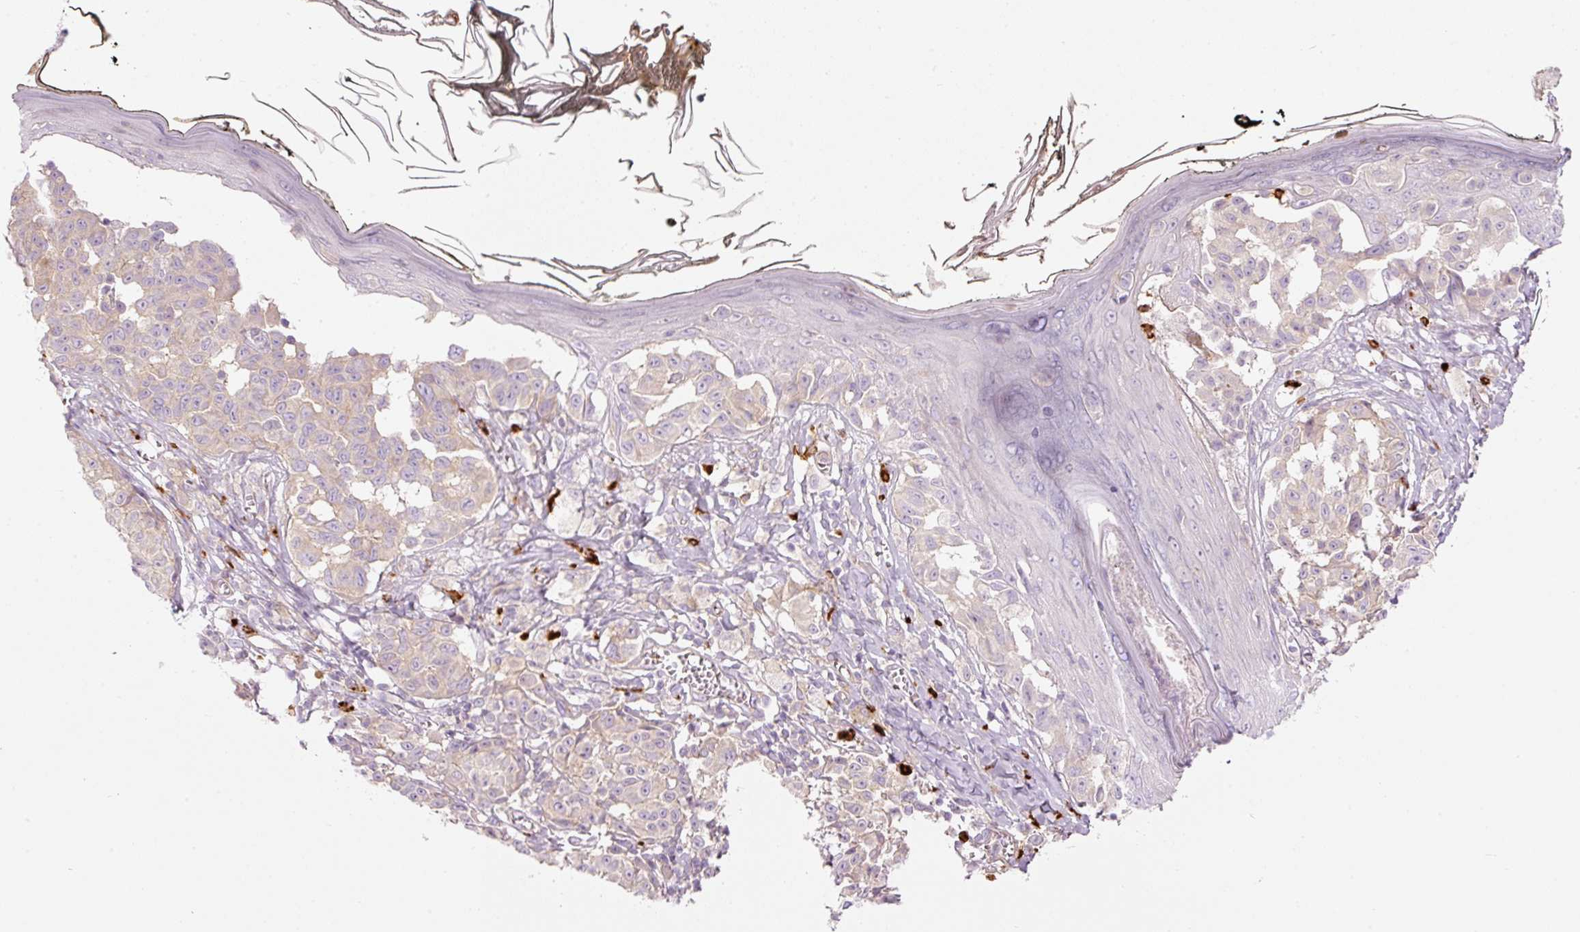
{"staining": {"intensity": "weak", "quantity": "25%-75%", "location": "cytoplasmic/membranous"}, "tissue": "melanoma", "cell_type": "Tumor cells", "image_type": "cancer", "snomed": [{"axis": "morphology", "description": "Malignant melanoma, NOS"}, {"axis": "topography", "description": "Skin"}], "caption": "Human melanoma stained with a brown dye demonstrates weak cytoplasmic/membranous positive expression in about 25%-75% of tumor cells.", "gene": "MAP3K3", "patient": {"sex": "female", "age": 43}}